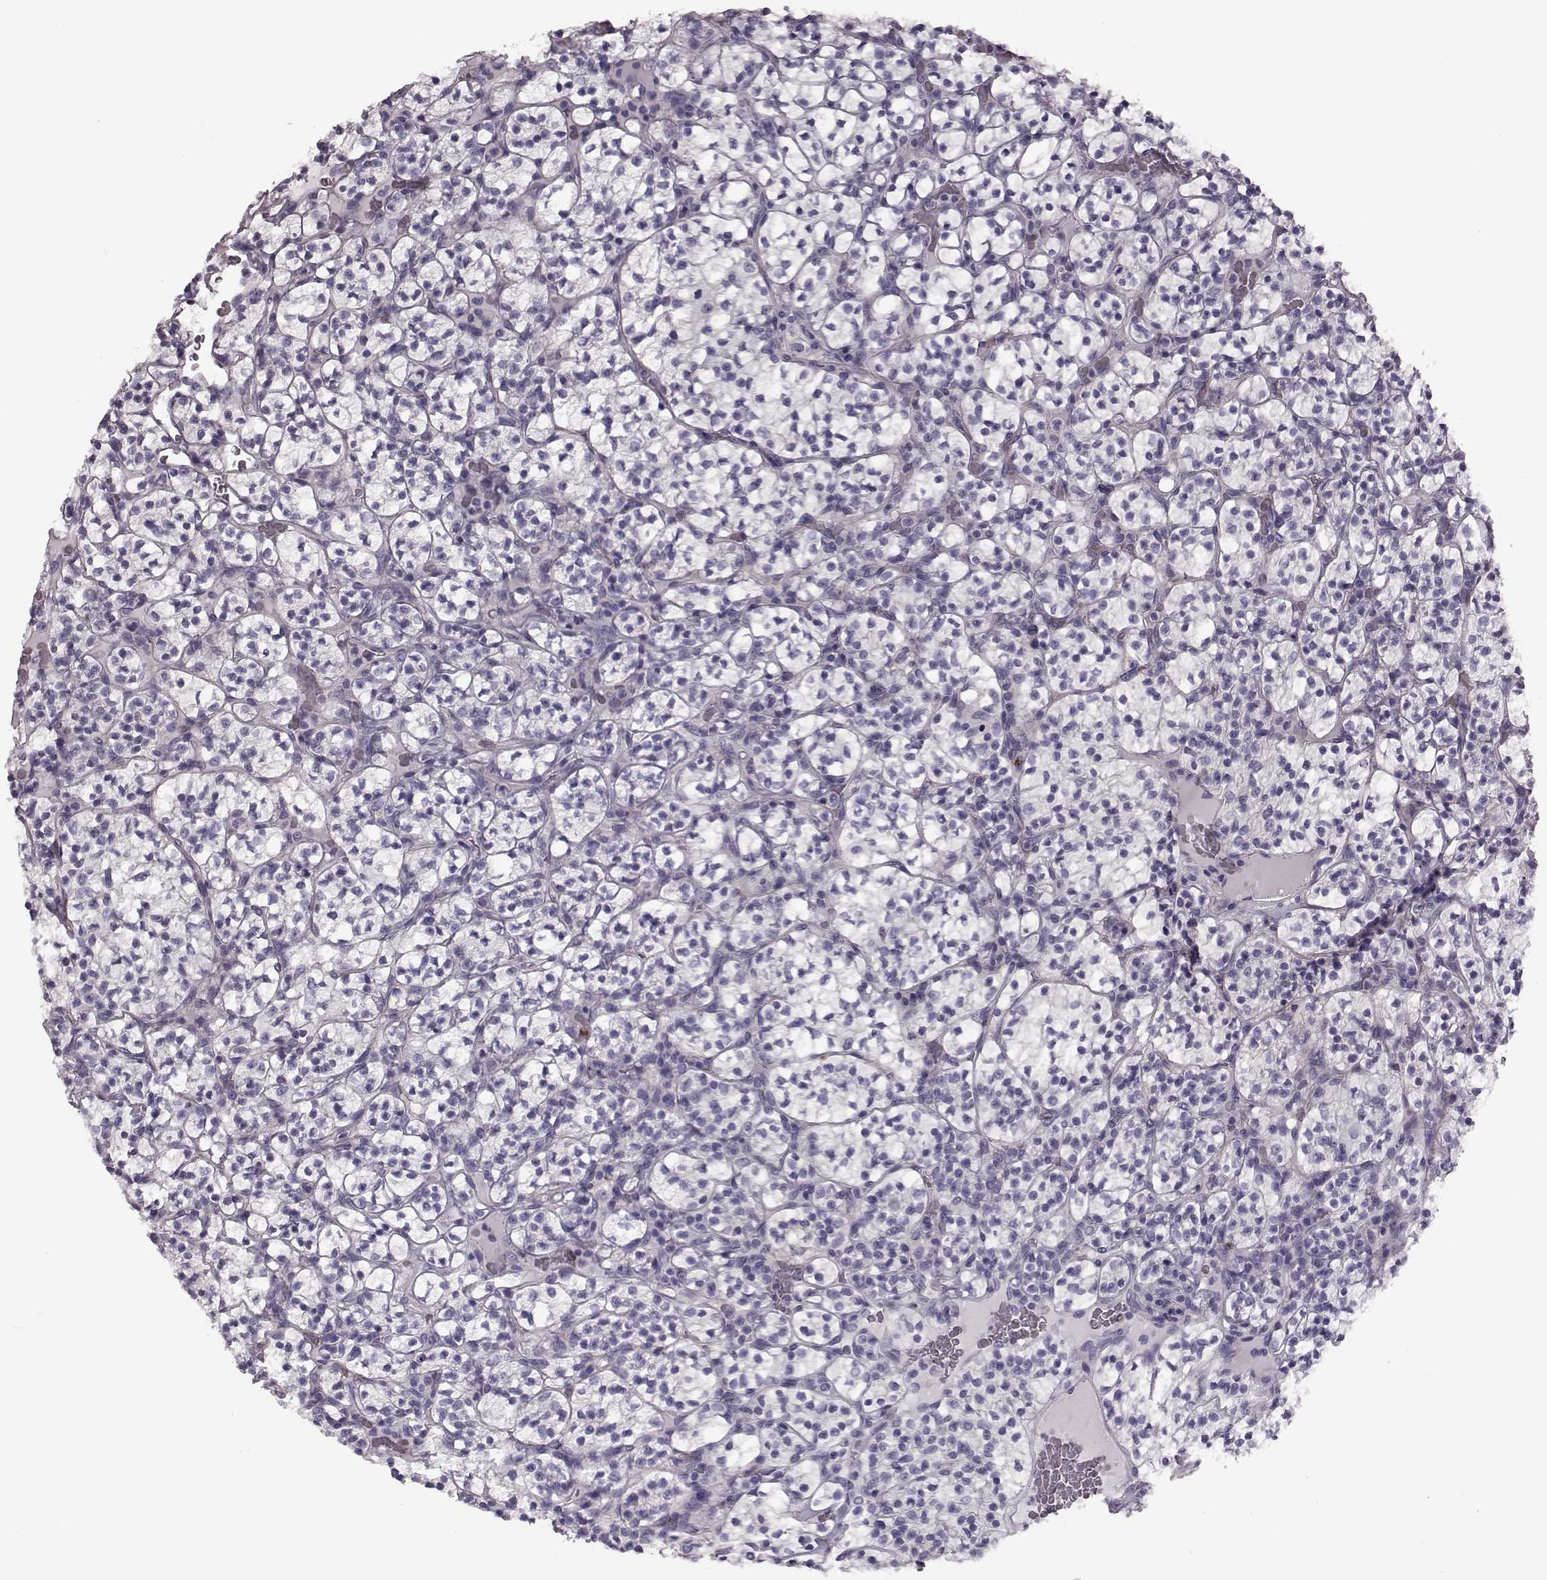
{"staining": {"intensity": "negative", "quantity": "none", "location": "none"}, "tissue": "renal cancer", "cell_type": "Tumor cells", "image_type": "cancer", "snomed": [{"axis": "morphology", "description": "Adenocarcinoma, NOS"}, {"axis": "topography", "description": "Kidney"}], "caption": "A photomicrograph of renal adenocarcinoma stained for a protein shows no brown staining in tumor cells. Brightfield microscopy of IHC stained with DAB (brown) and hematoxylin (blue), captured at high magnification.", "gene": "SNTG1", "patient": {"sex": "female", "age": 89}}